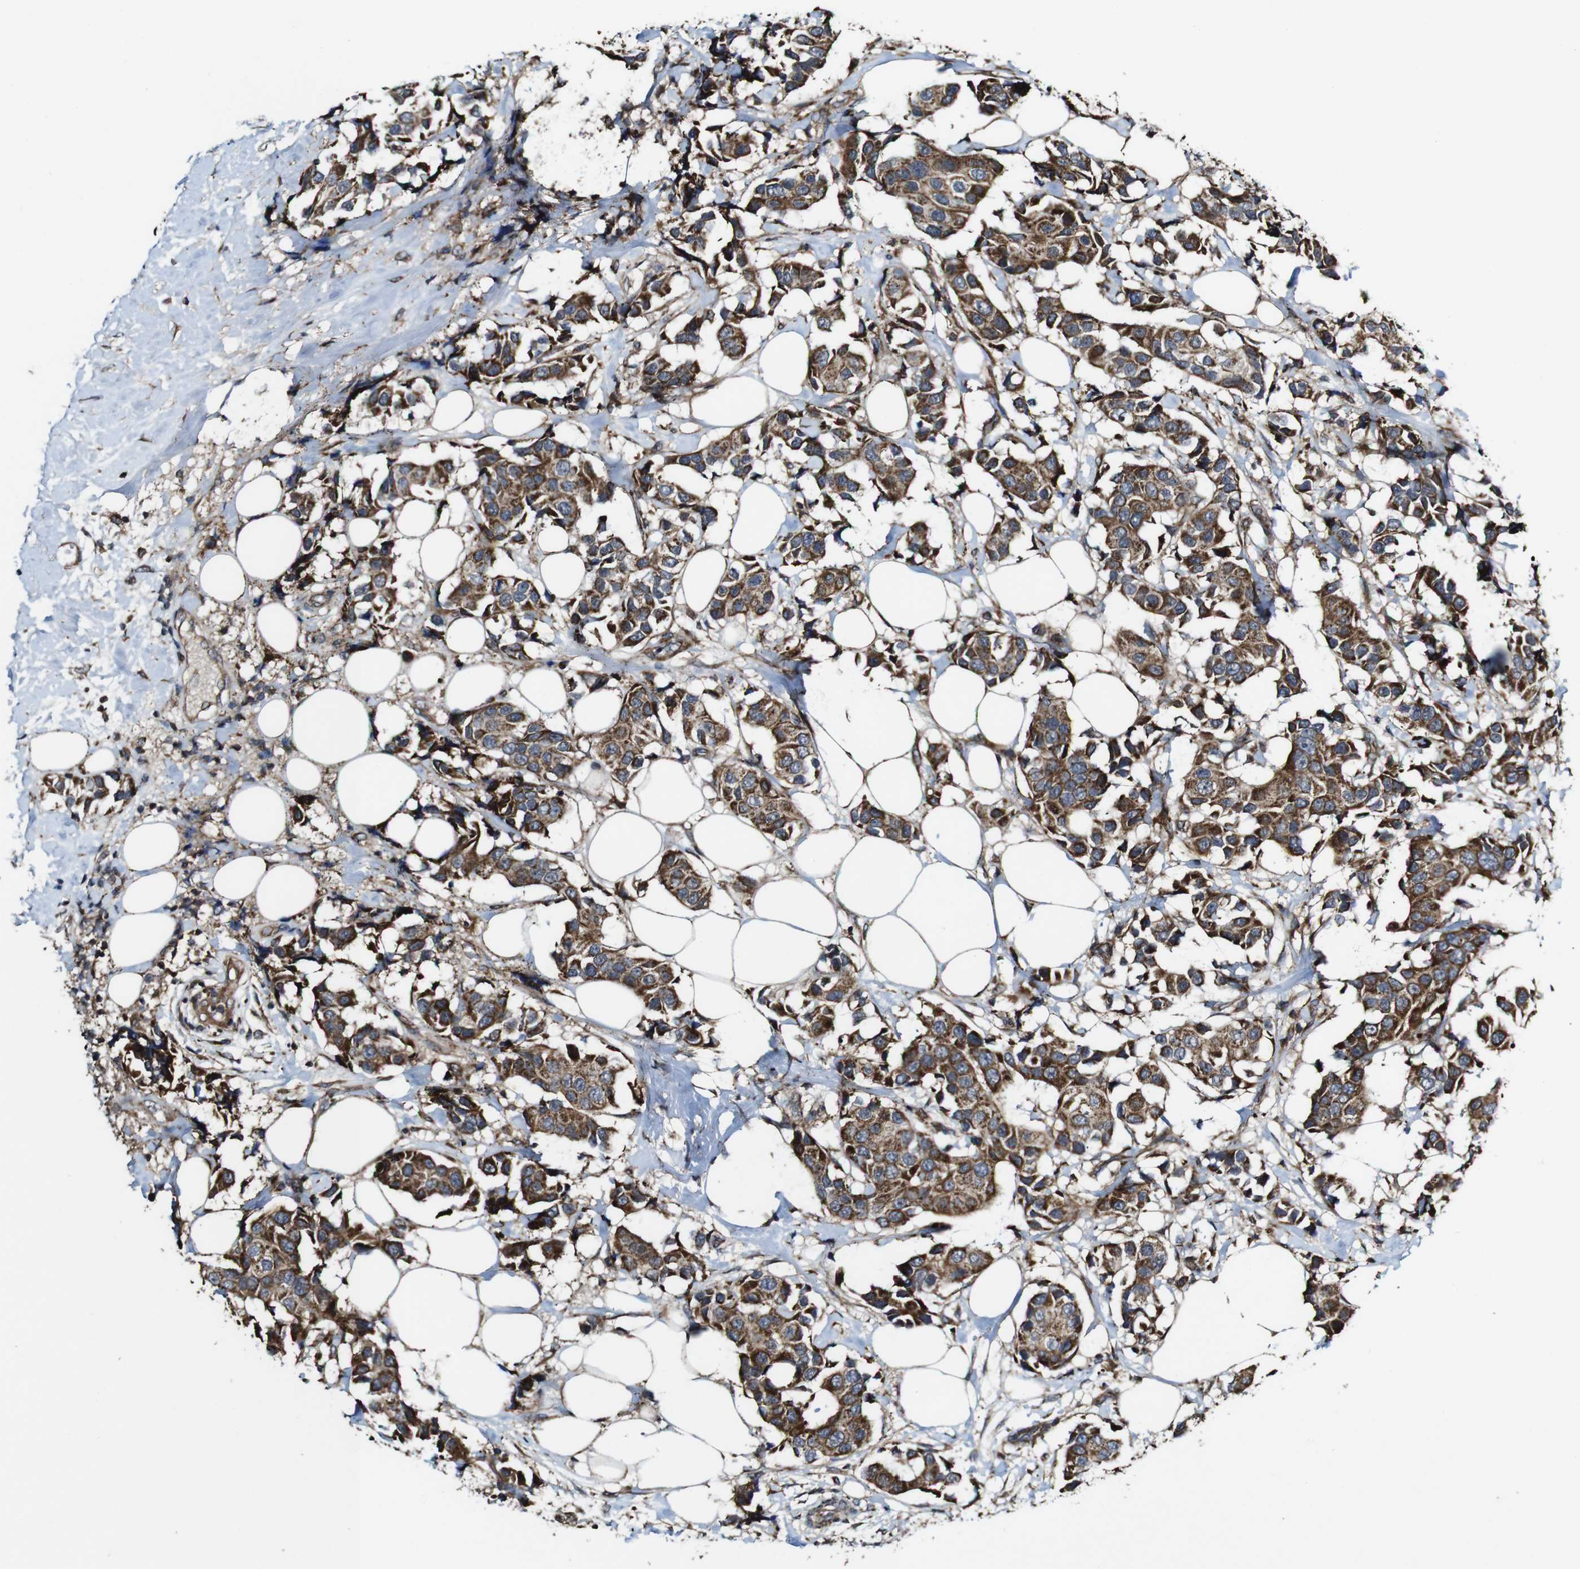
{"staining": {"intensity": "strong", "quantity": "25%-75%", "location": "cytoplasmic/membranous"}, "tissue": "breast cancer", "cell_type": "Tumor cells", "image_type": "cancer", "snomed": [{"axis": "morphology", "description": "Normal tissue, NOS"}, {"axis": "morphology", "description": "Duct carcinoma"}, {"axis": "topography", "description": "Breast"}], "caption": "This photomicrograph shows immunohistochemistry staining of human infiltrating ductal carcinoma (breast), with high strong cytoplasmic/membranous staining in about 25%-75% of tumor cells.", "gene": "BTN3A3", "patient": {"sex": "female", "age": 39}}